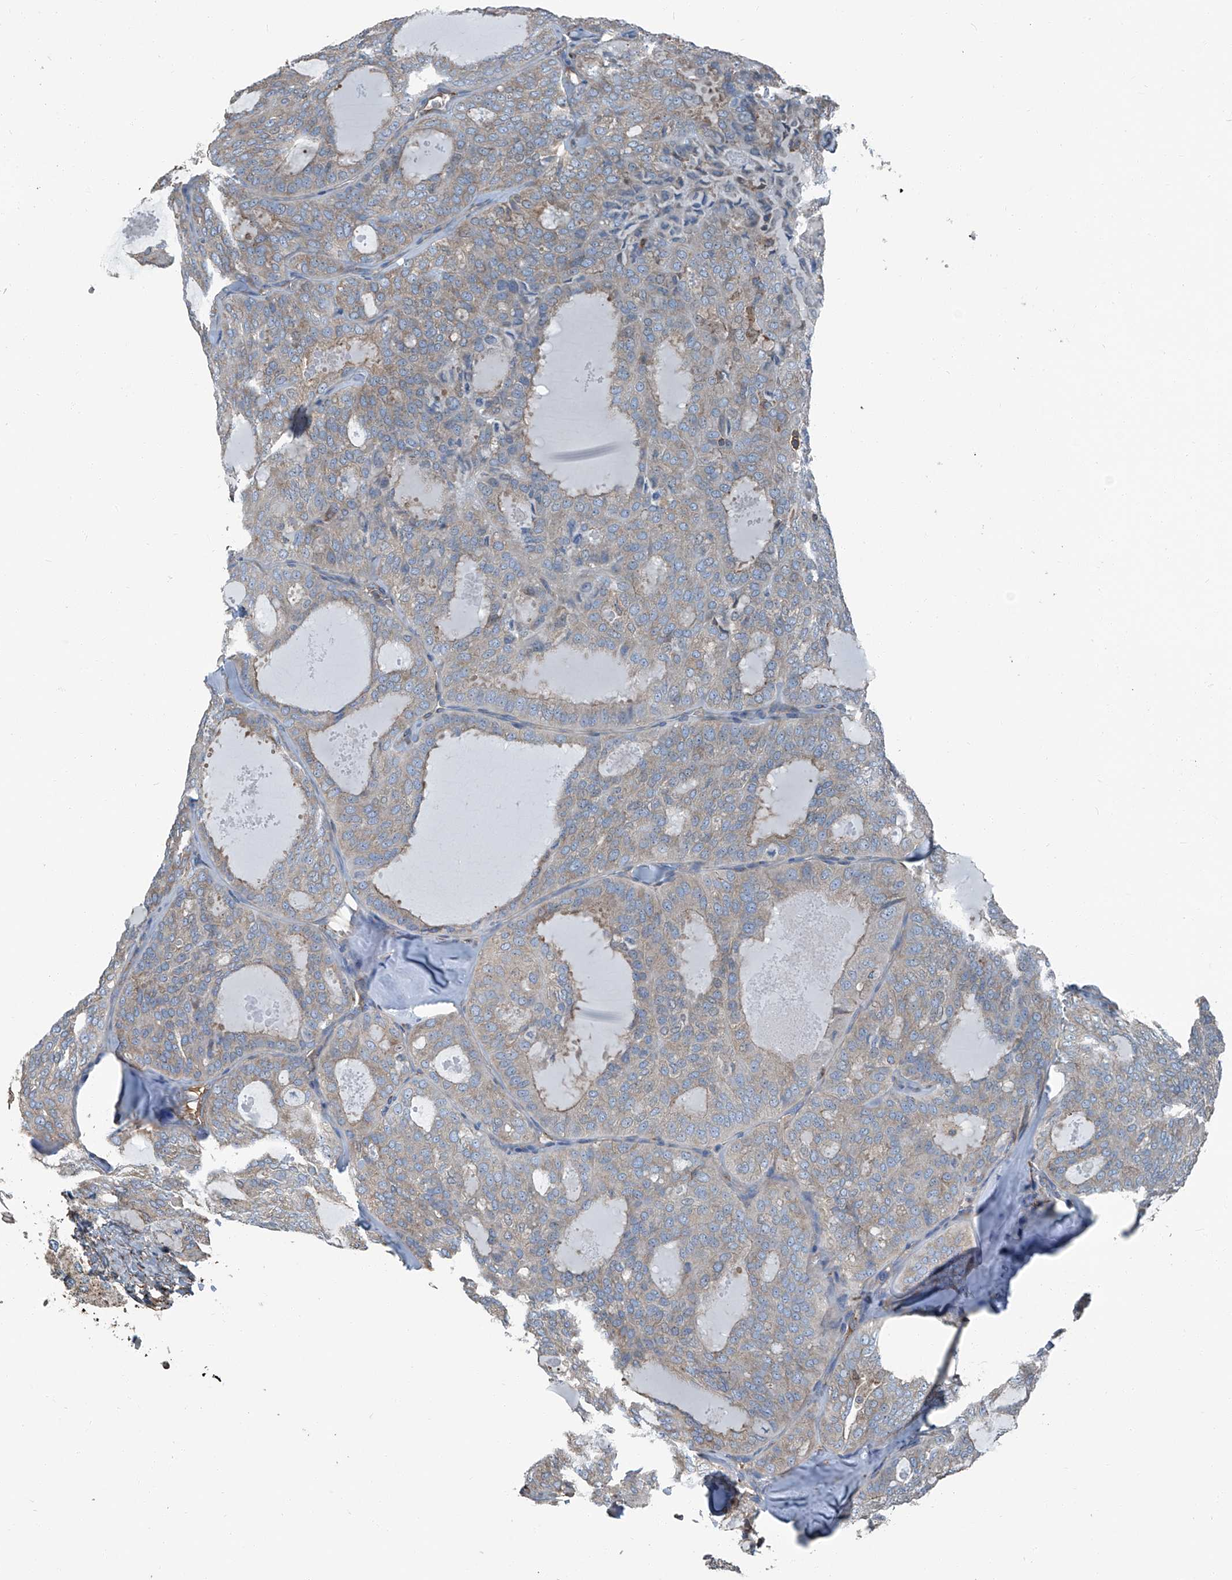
{"staining": {"intensity": "weak", "quantity": "25%-75%", "location": "cytoplasmic/membranous"}, "tissue": "thyroid cancer", "cell_type": "Tumor cells", "image_type": "cancer", "snomed": [{"axis": "morphology", "description": "Follicular adenoma carcinoma, NOS"}, {"axis": "topography", "description": "Thyroid gland"}], "caption": "Thyroid cancer stained for a protein exhibits weak cytoplasmic/membranous positivity in tumor cells. (brown staining indicates protein expression, while blue staining denotes nuclei).", "gene": "SEPTIN7", "patient": {"sex": "male", "age": 75}}